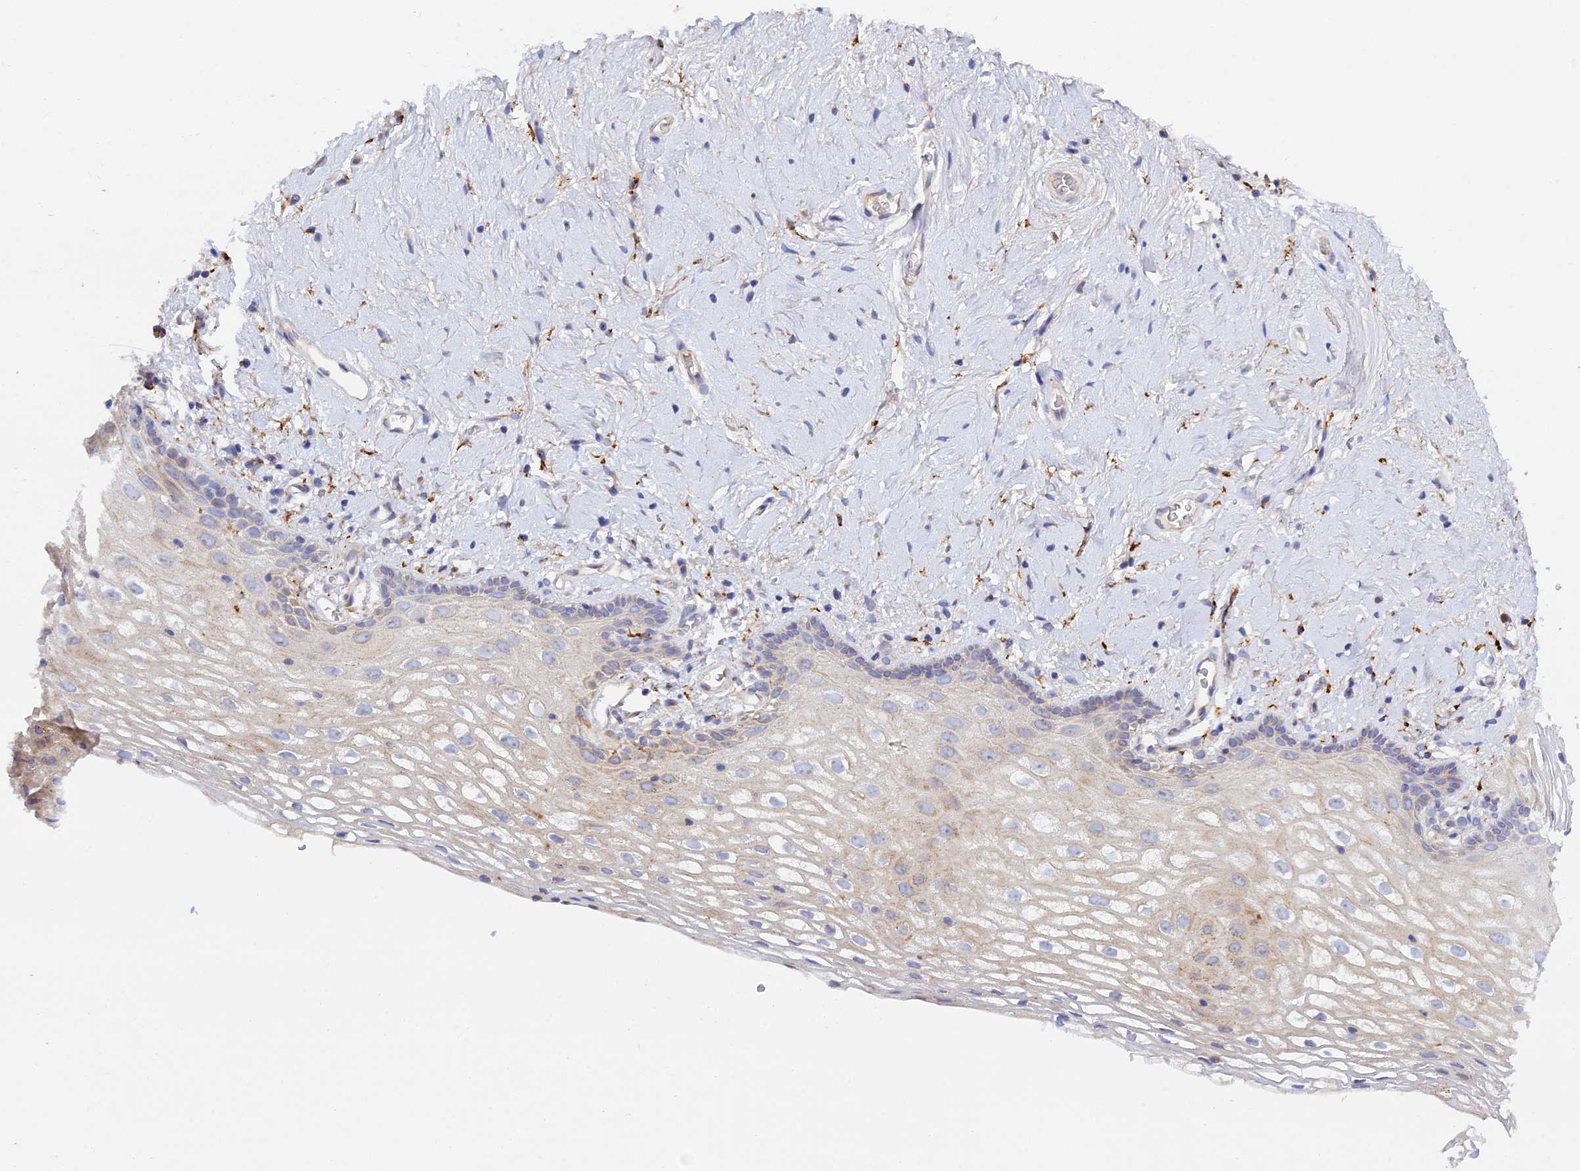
{"staining": {"intensity": "weak", "quantity": "<25%", "location": "cytoplasmic/membranous"}, "tissue": "vagina", "cell_type": "Squamous epithelial cells", "image_type": "normal", "snomed": [{"axis": "morphology", "description": "Normal tissue, NOS"}, {"axis": "morphology", "description": "Adenocarcinoma, NOS"}, {"axis": "topography", "description": "Rectum"}, {"axis": "topography", "description": "Vagina"}], "caption": "The immunohistochemistry image has no significant expression in squamous epithelial cells of vagina. (IHC, brightfield microscopy, high magnification).", "gene": "RPGRIP1L", "patient": {"sex": "female", "age": 71}}